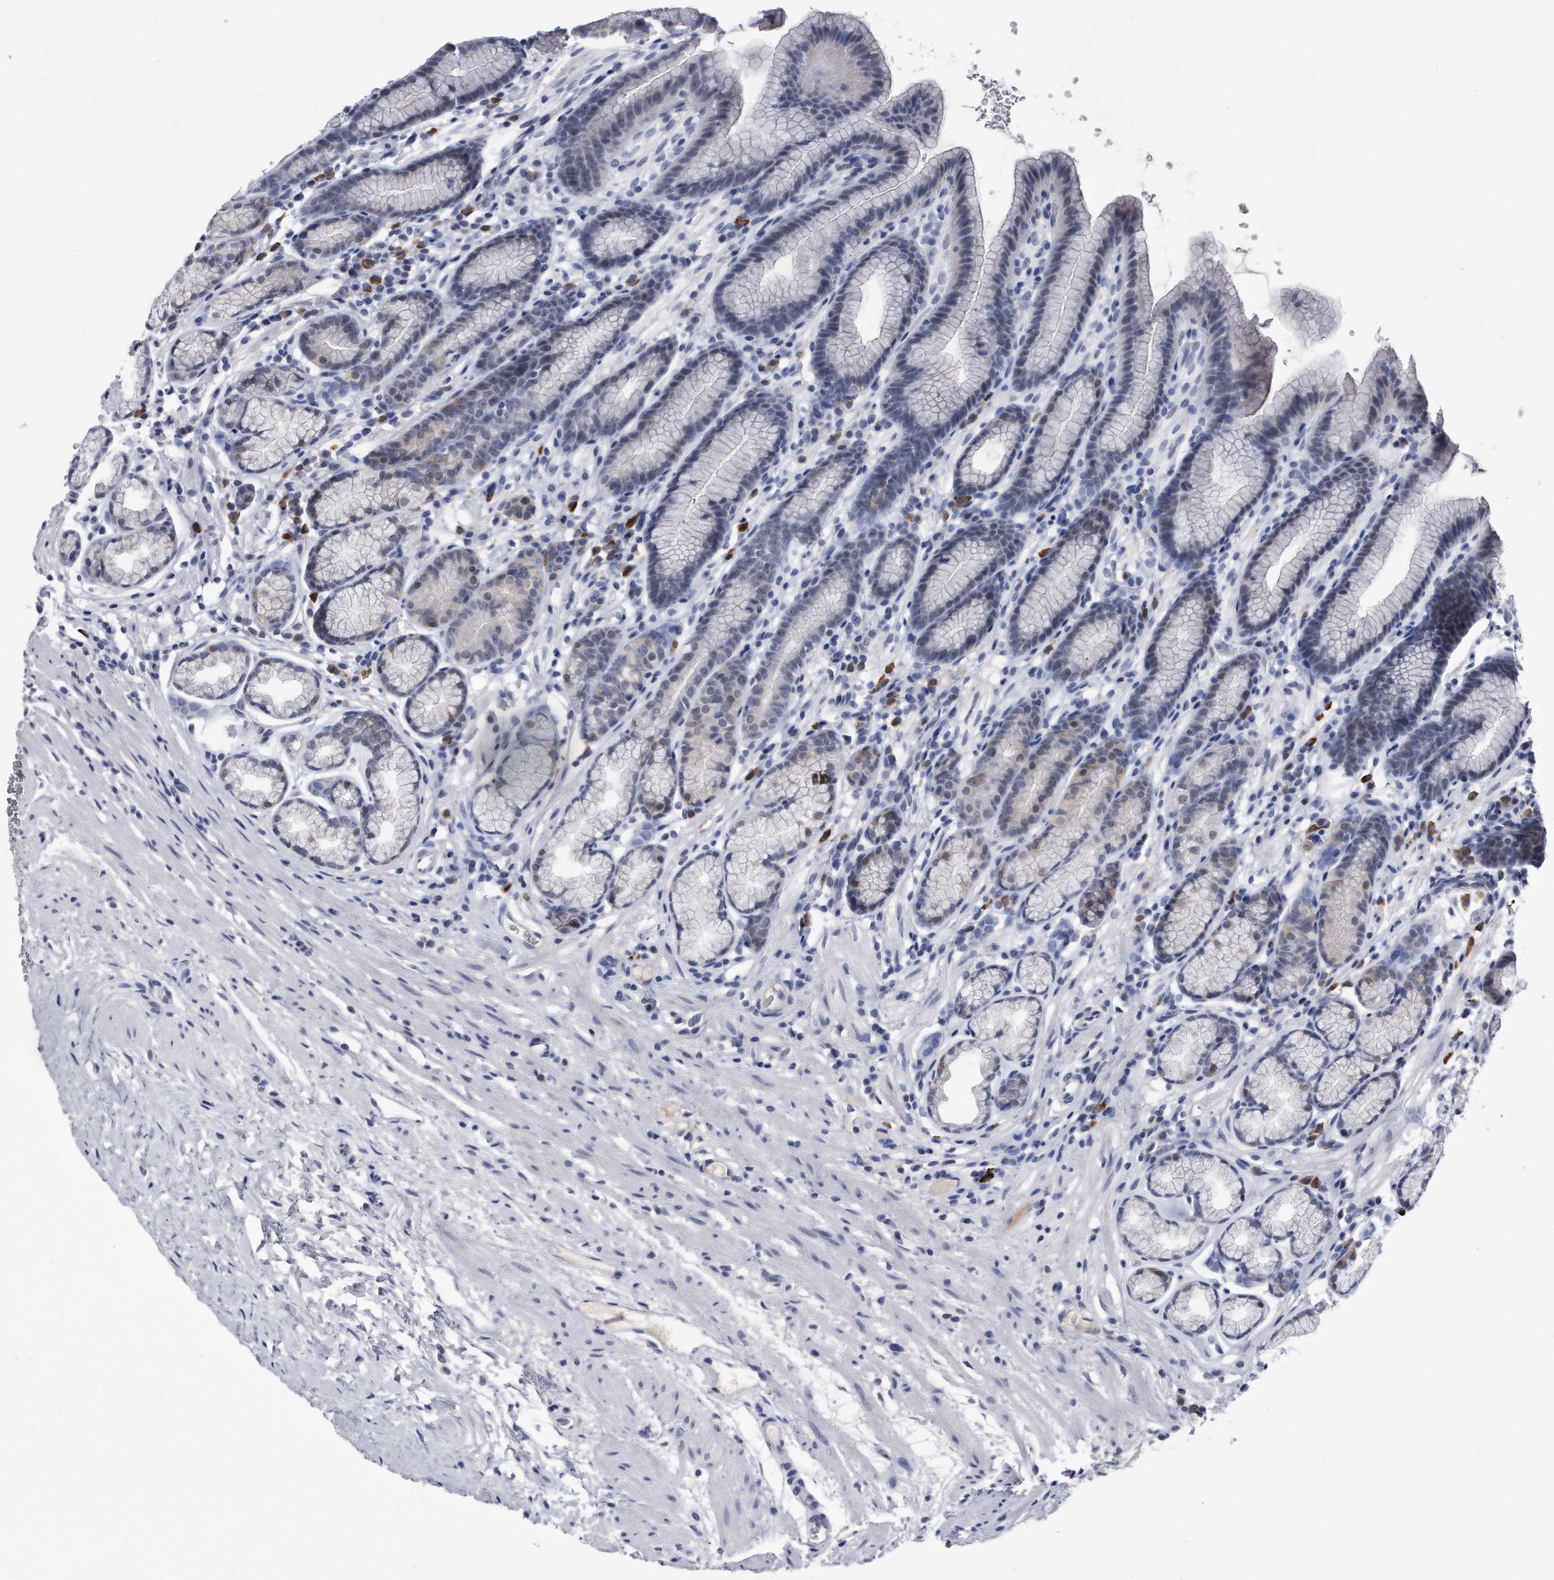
{"staining": {"intensity": "negative", "quantity": "none", "location": "none"}, "tissue": "stomach", "cell_type": "Glandular cells", "image_type": "normal", "snomed": [{"axis": "morphology", "description": "Normal tissue, NOS"}, {"axis": "topography", "description": "Stomach"}], "caption": "Immunohistochemistry image of benign stomach: stomach stained with DAB (3,3'-diaminobenzidine) displays no significant protein expression in glandular cells. Nuclei are stained in blue.", "gene": "KCTD8", "patient": {"sex": "male", "age": 42}}